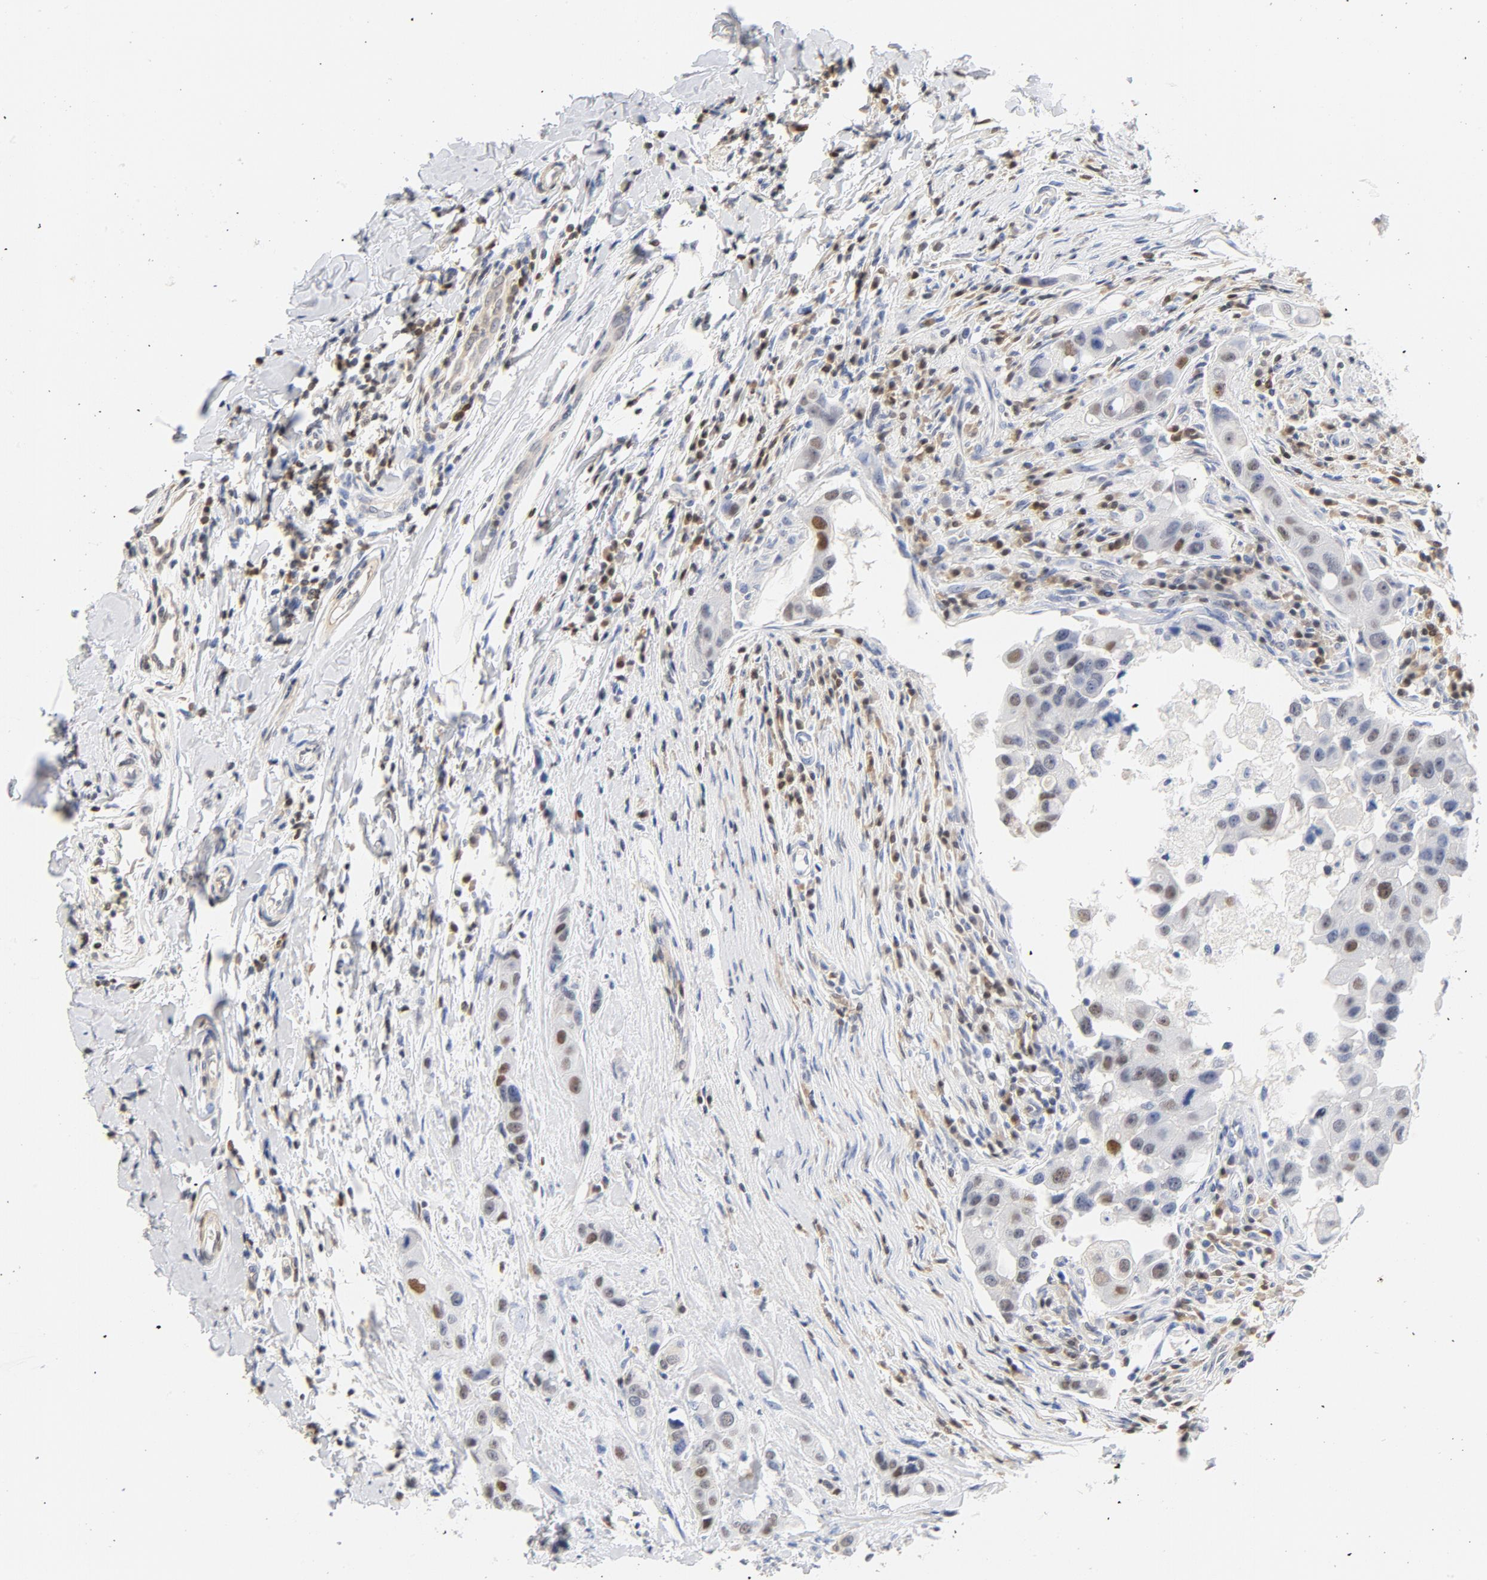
{"staining": {"intensity": "moderate", "quantity": "25%-75%", "location": "nuclear"}, "tissue": "breast cancer", "cell_type": "Tumor cells", "image_type": "cancer", "snomed": [{"axis": "morphology", "description": "Duct carcinoma"}, {"axis": "topography", "description": "Breast"}], "caption": "Breast cancer was stained to show a protein in brown. There is medium levels of moderate nuclear positivity in approximately 25%-75% of tumor cells. Nuclei are stained in blue.", "gene": "CDKN1B", "patient": {"sex": "female", "age": 27}}